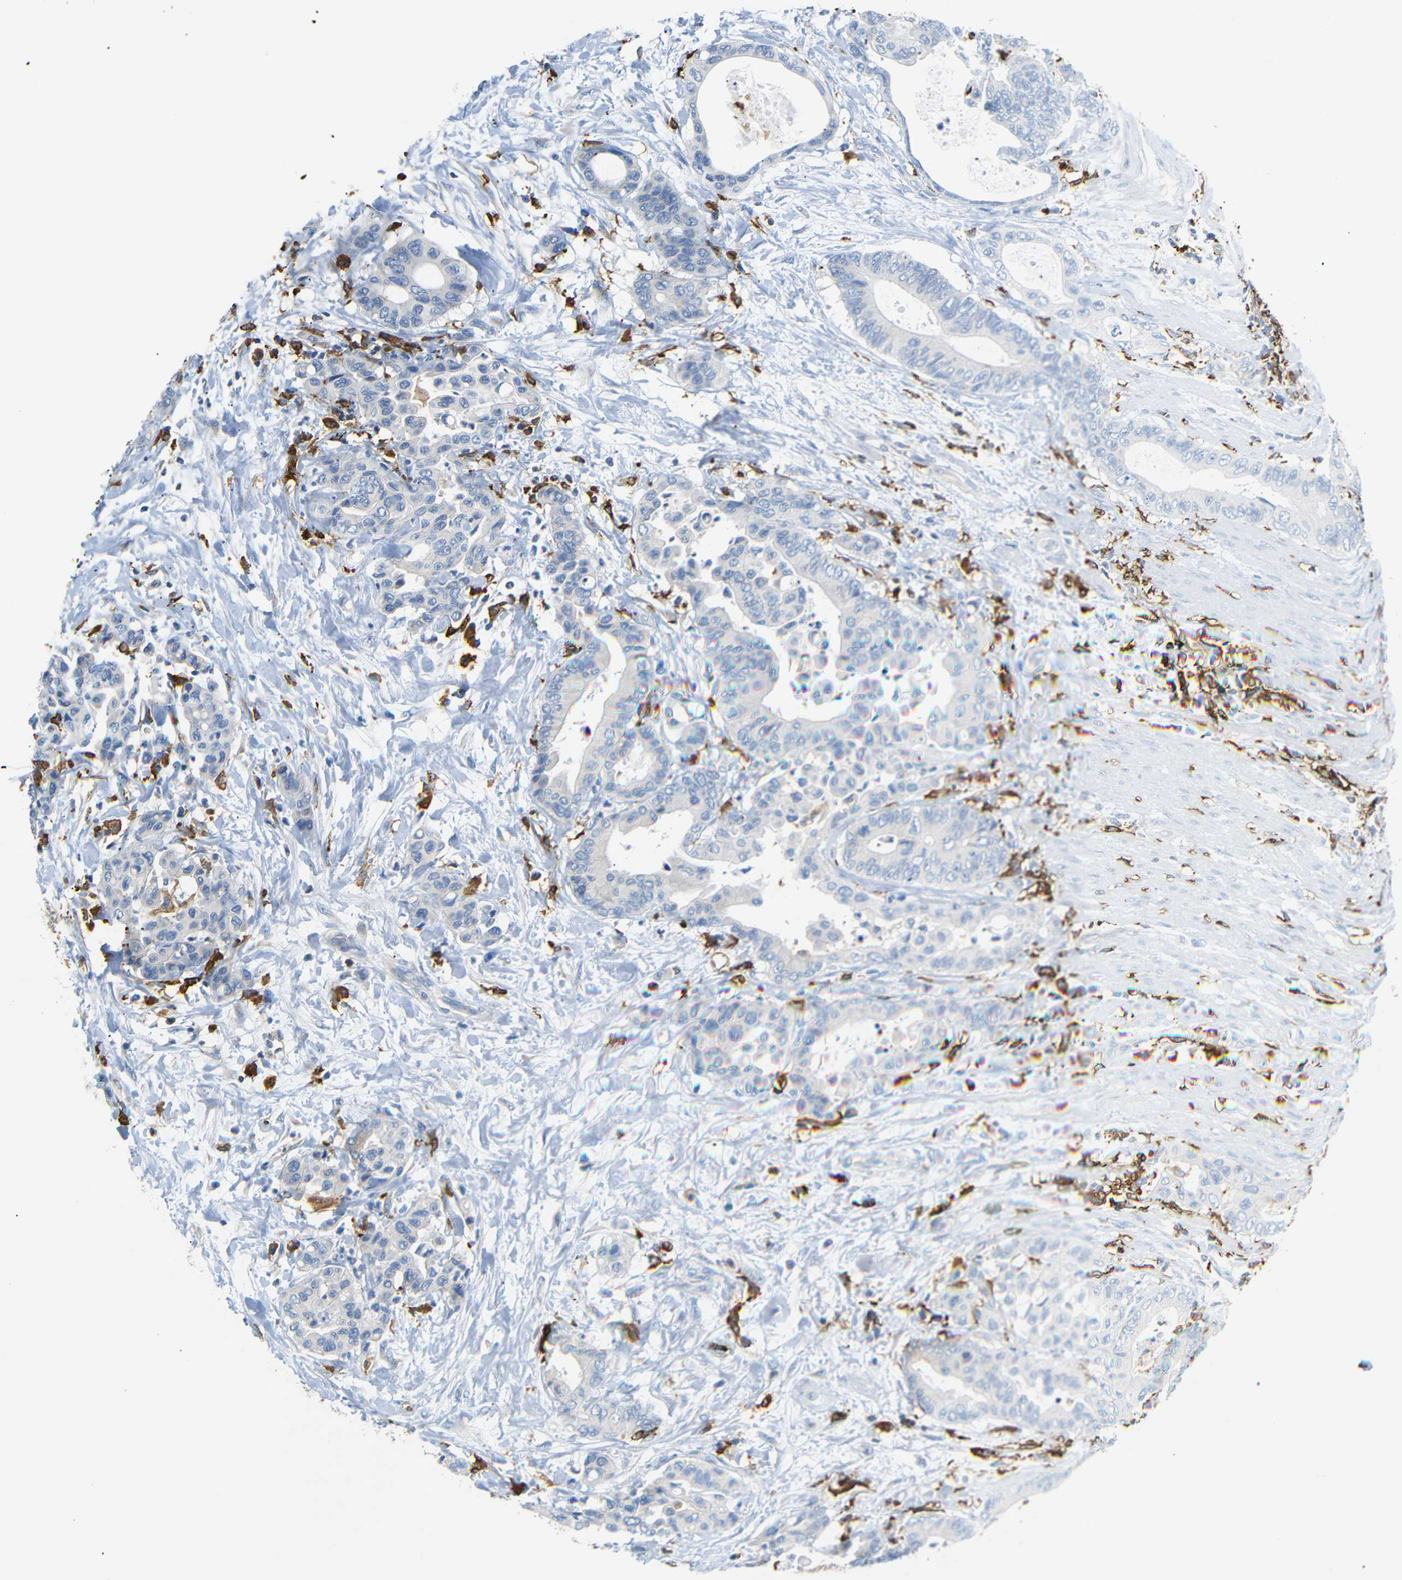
{"staining": {"intensity": "negative", "quantity": "none", "location": "none"}, "tissue": "colorectal cancer", "cell_type": "Tumor cells", "image_type": "cancer", "snomed": [{"axis": "morphology", "description": "Normal tissue, NOS"}, {"axis": "morphology", "description": "Adenocarcinoma, NOS"}, {"axis": "topography", "description": "Colon"}], "caption": "High power microscopy micrograph of an immunohistochemistry (IHC) image of colorectal cancer, revealing no significant positivity in tumor cells.", "gene": "HLA-DQB1", "patient": {"sex": "male", "age": 82}}